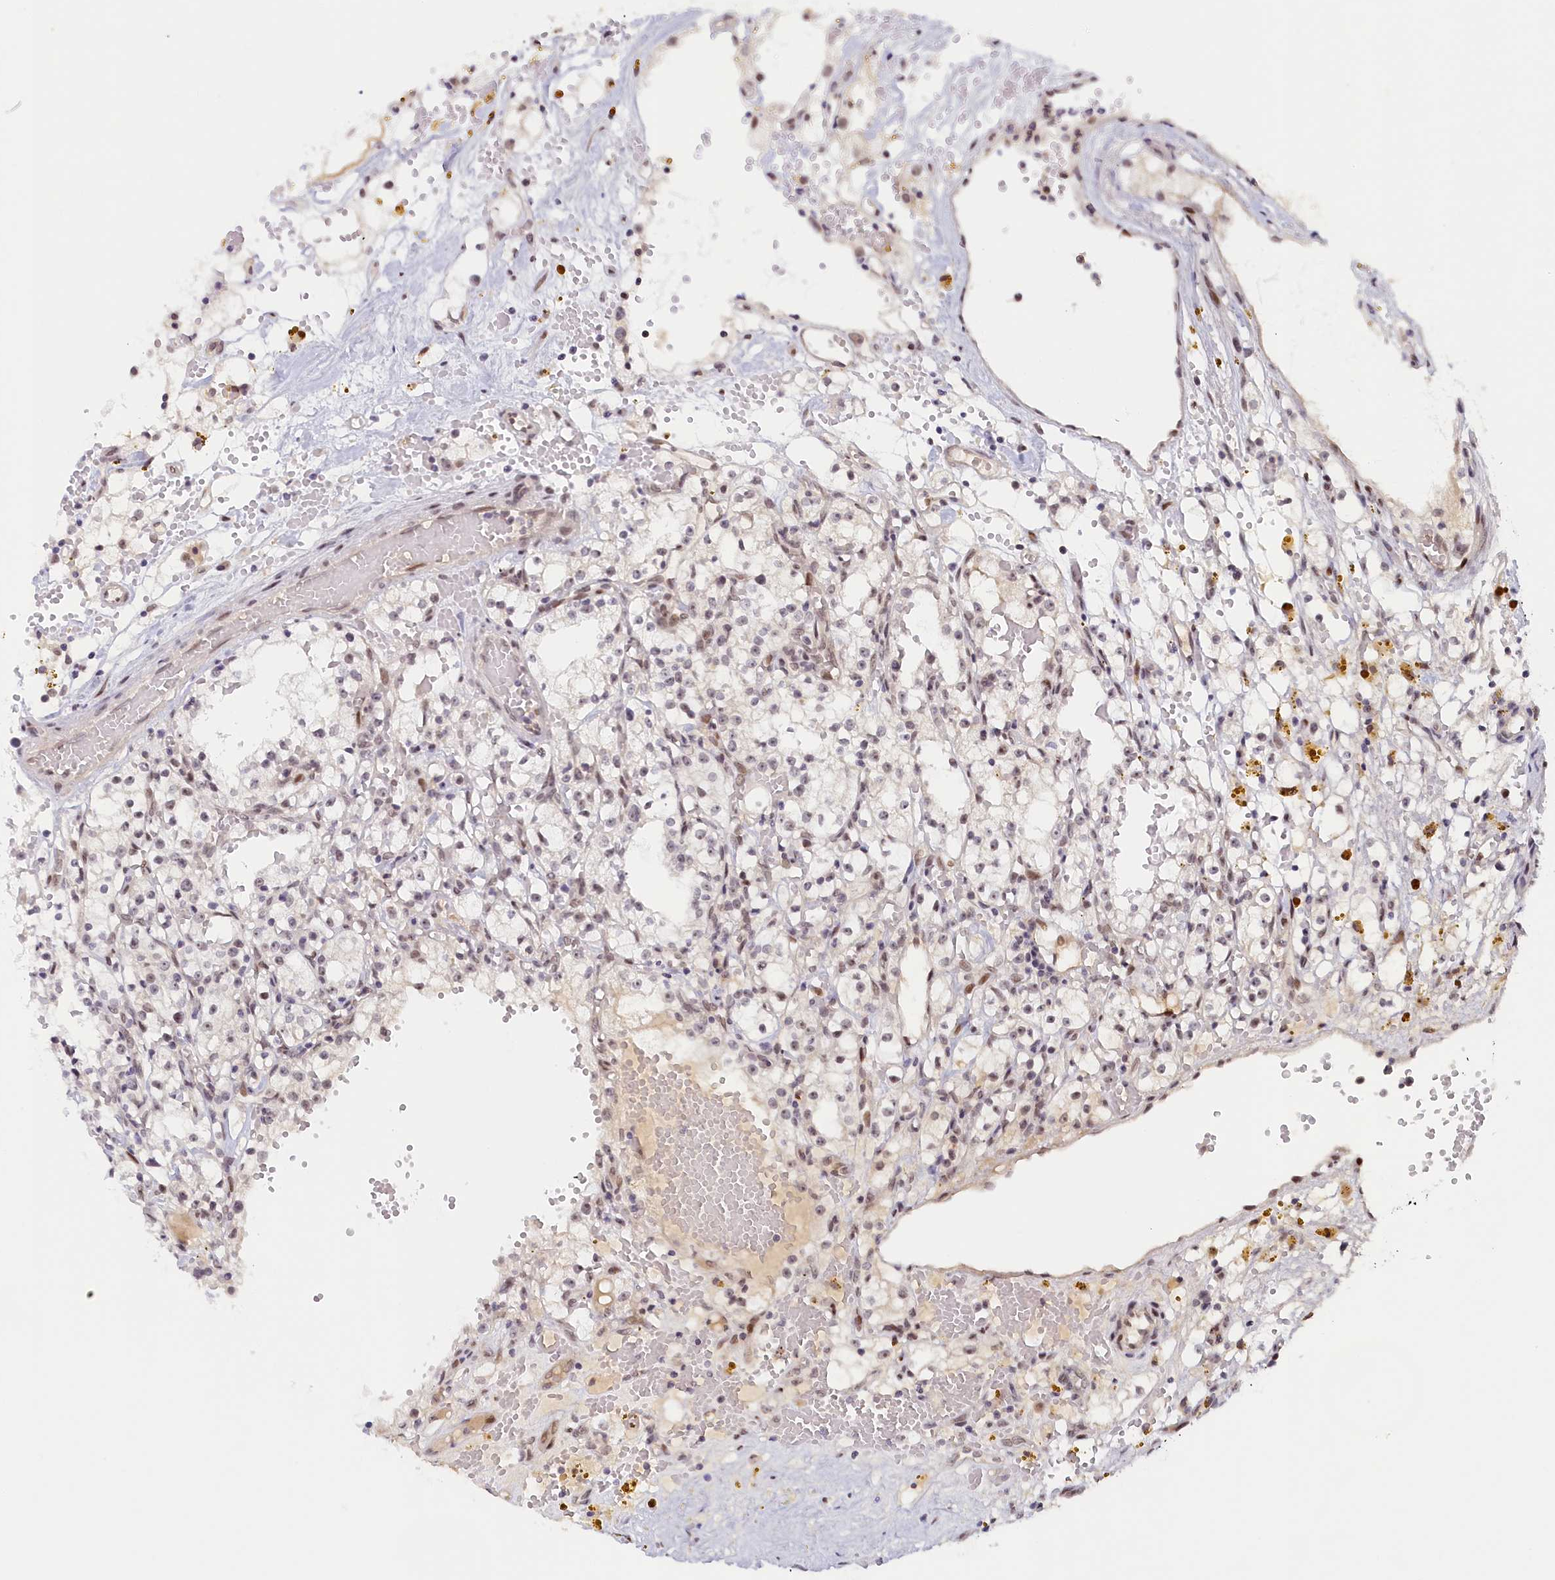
{"staining": {"intensity": "weak", "quantity": "25%-75%", "location": "nuclear"}, "tissue": "renal cancer", "cell_type": "Tumor cells", "image_type": "cancer", "snomed": [{"axis": "morphology", "description": "Adenocarcinoma, NOS"}, {"axis": "topography", "description": "Kidney"}], "caption": "This is a histology image of immunohistochemistry staining of renal cancer, which shows weak staining in the nuclear of tumor cells.", "gene": "SEC31B", "patient": {"sex": "male", "age": 56}}